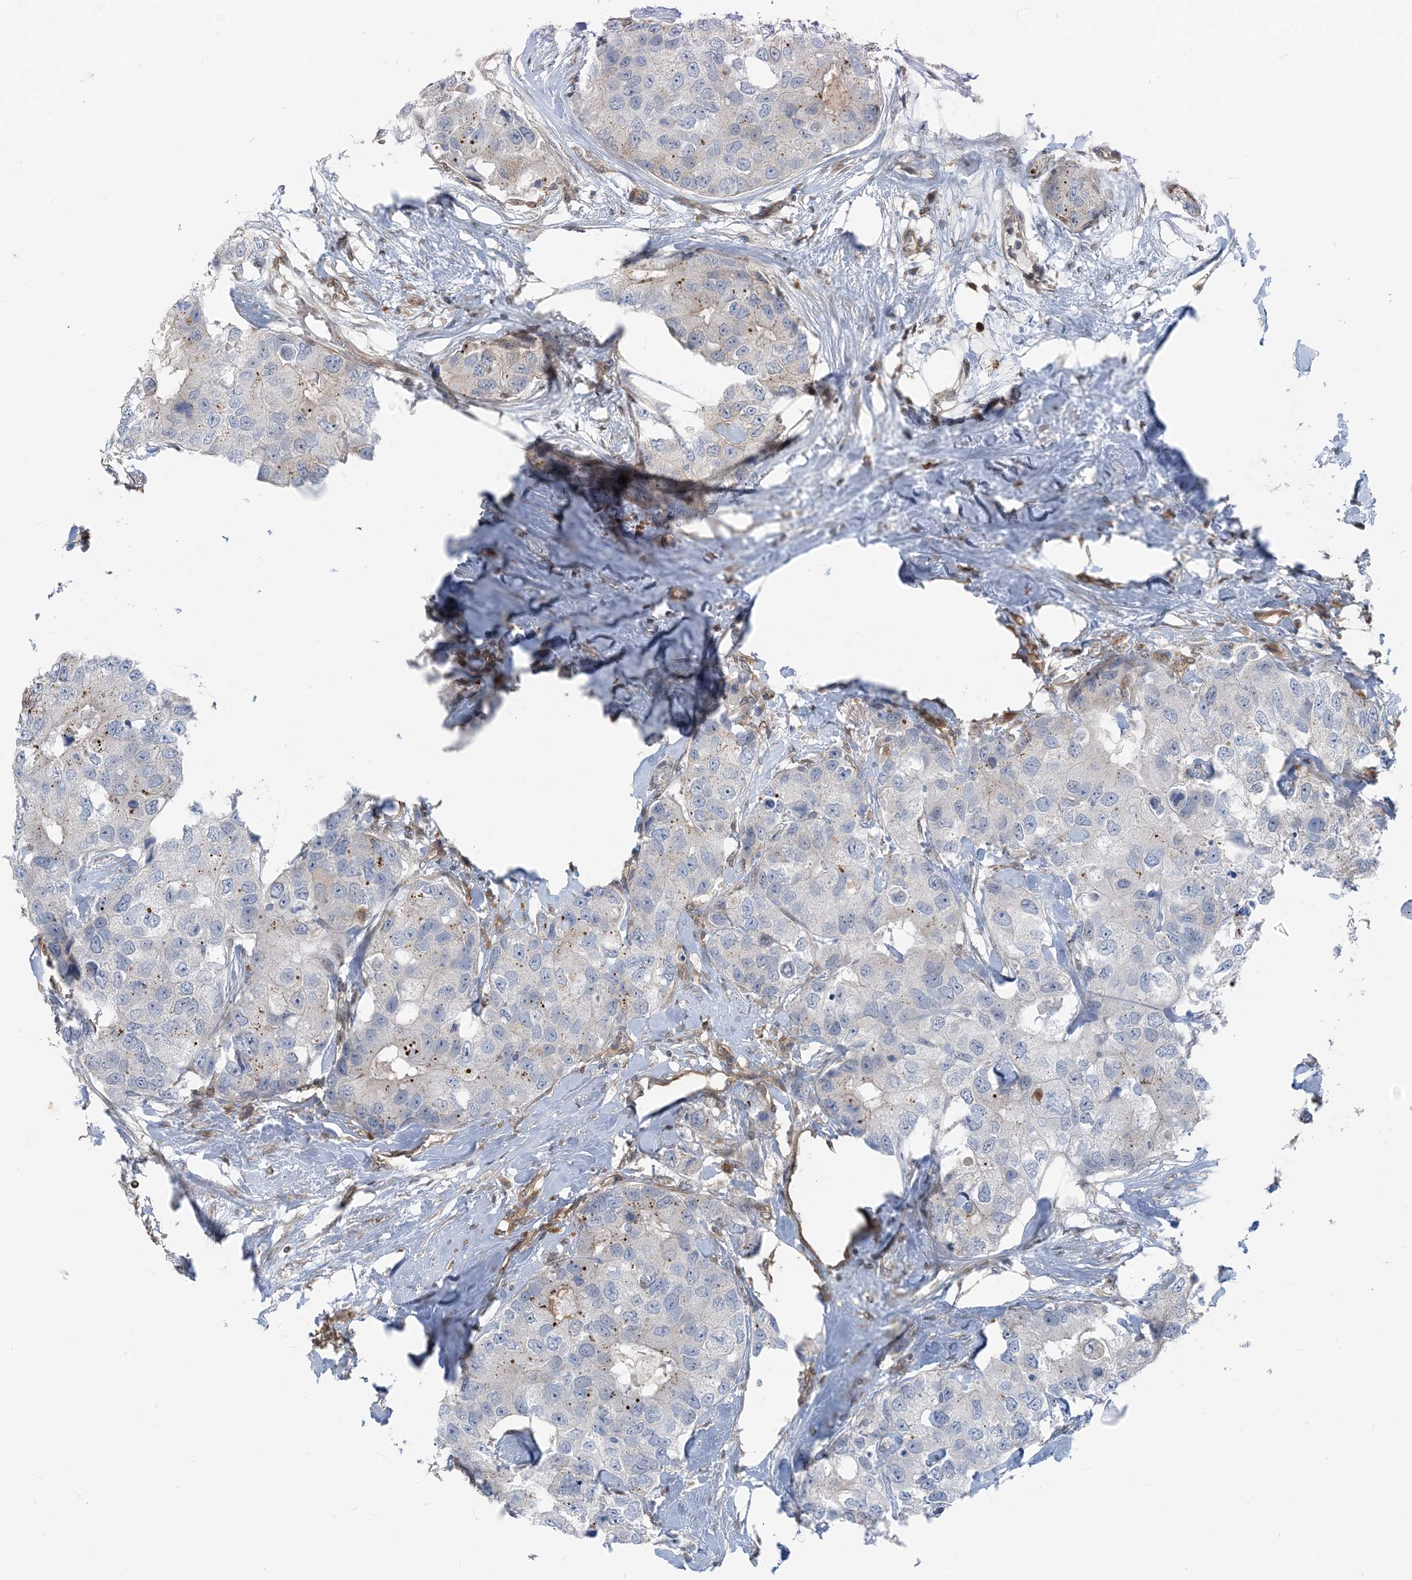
{"staining": {"intensity": "weak", "quantity": "<25%", "location": "cytoplasmic/membranous"}, "tissue": "breast cancer", "cell_type": "Tumor cells", "image_type": "cancer", "snomed": [{"axis": "morphology", "description": "Duct carcinoma"}, {"axis": "topography", "description": "Breast"}], "caption": "Immunohistochemical staining of human breast cancer exhibits no significant staining in tumor cells.", "gene": "ZC3H12A", "patient": {"sex": "female", "age": 62}}